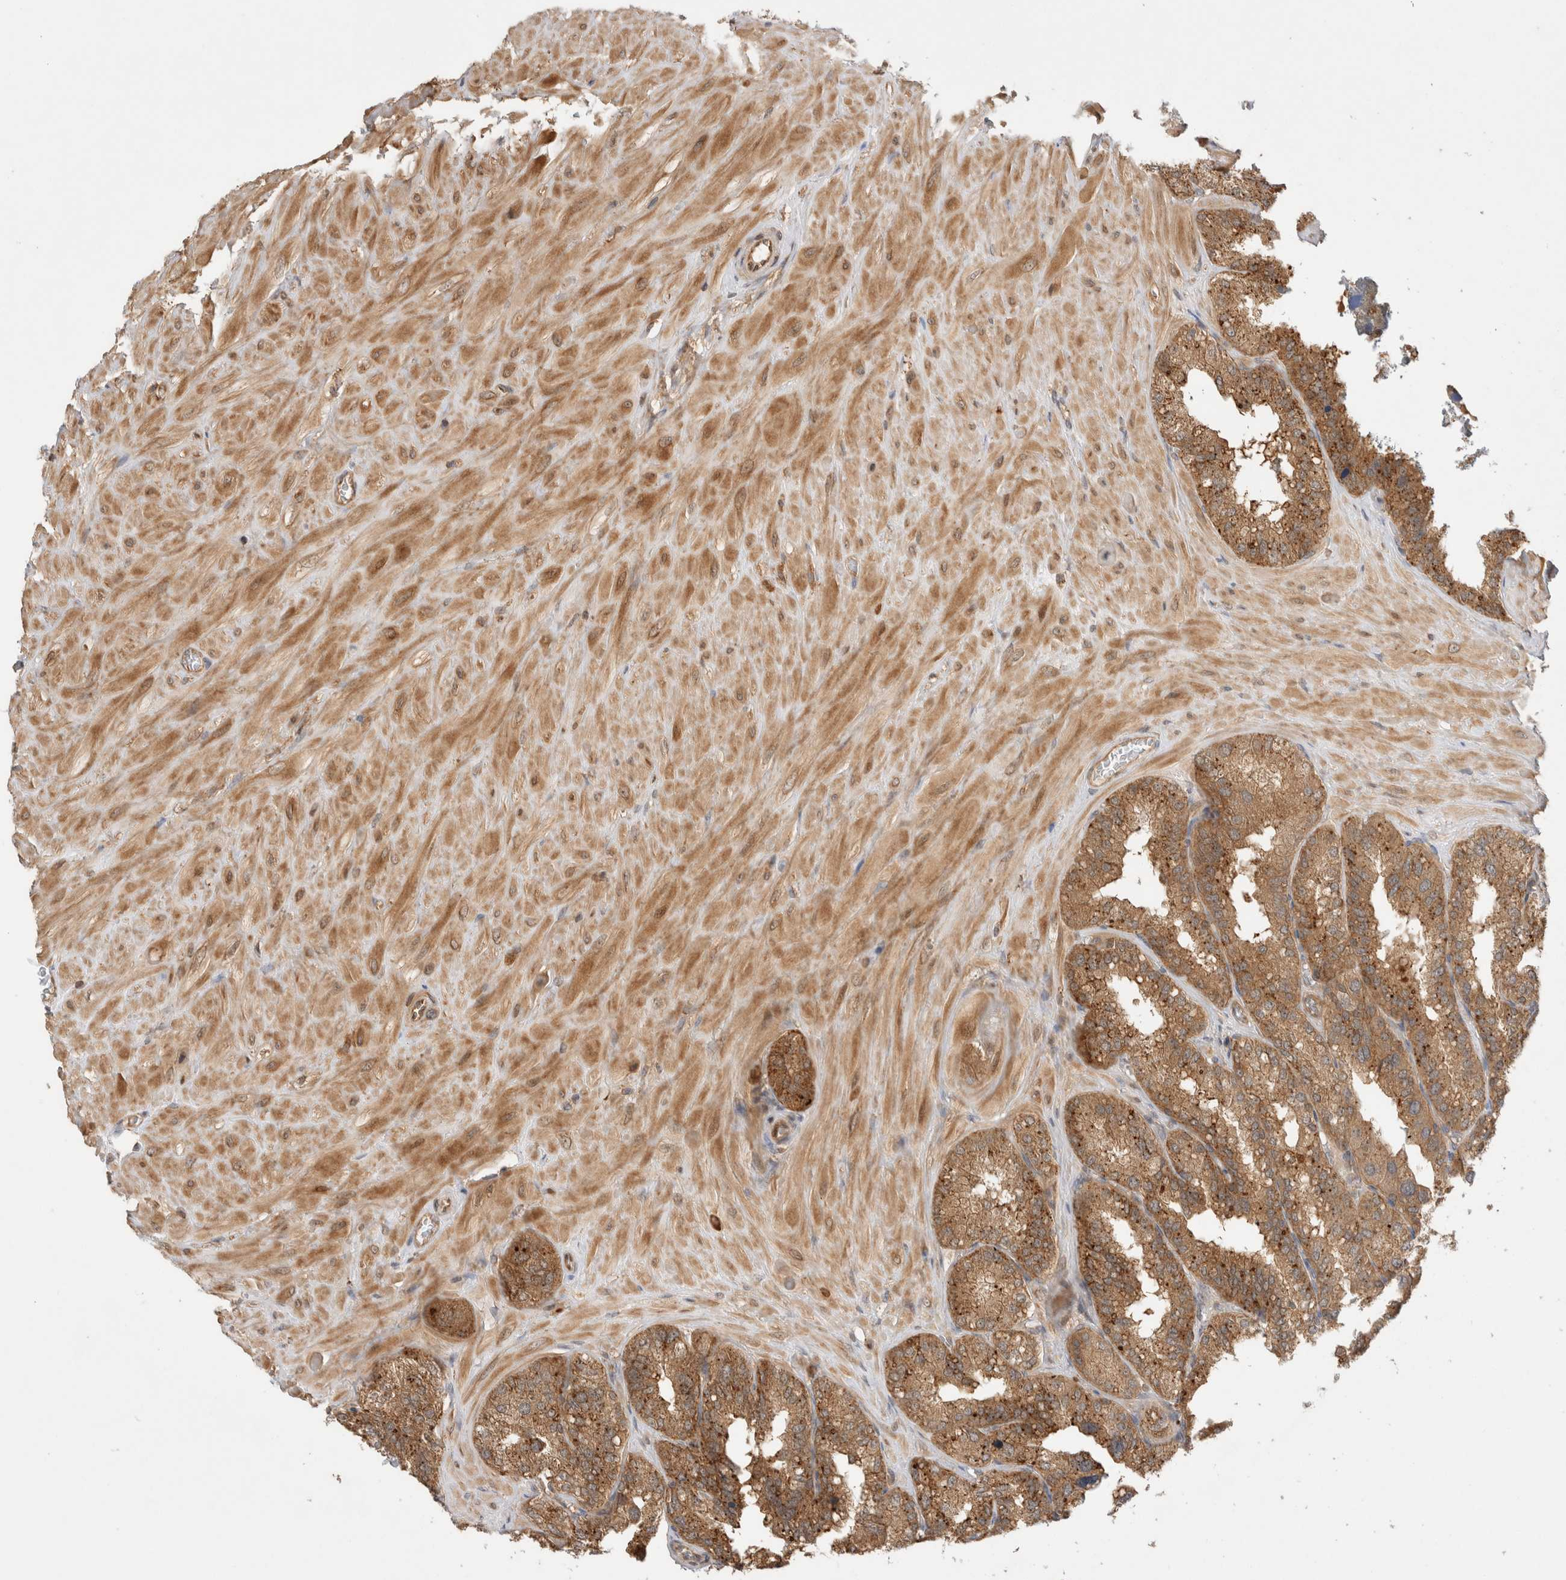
{"staining": {"intensity": "strong", "quantity": ">75%", "location": "cytoplasmic/membranous"}, "tissue": "seminal vesicle", "cell_type": "Glandular cells", "image_type": "normal", "snomed": [{"axis": "morphology", "description": "Normal tissue, NOS"}, {"axis": "topography", "description": "Prostate"}, {"axis": "topography", "description": "Seminal veicle"}], "caption": "A brown stain shows strong cytoplasmic/membranous positivity of a protein in glandular cells of benign seminal vesicle. (Brightfield microscopy of DAB IHC at high magnification).", "gene": "VPS28", "patient": {"sex": "male", "age": 51}}